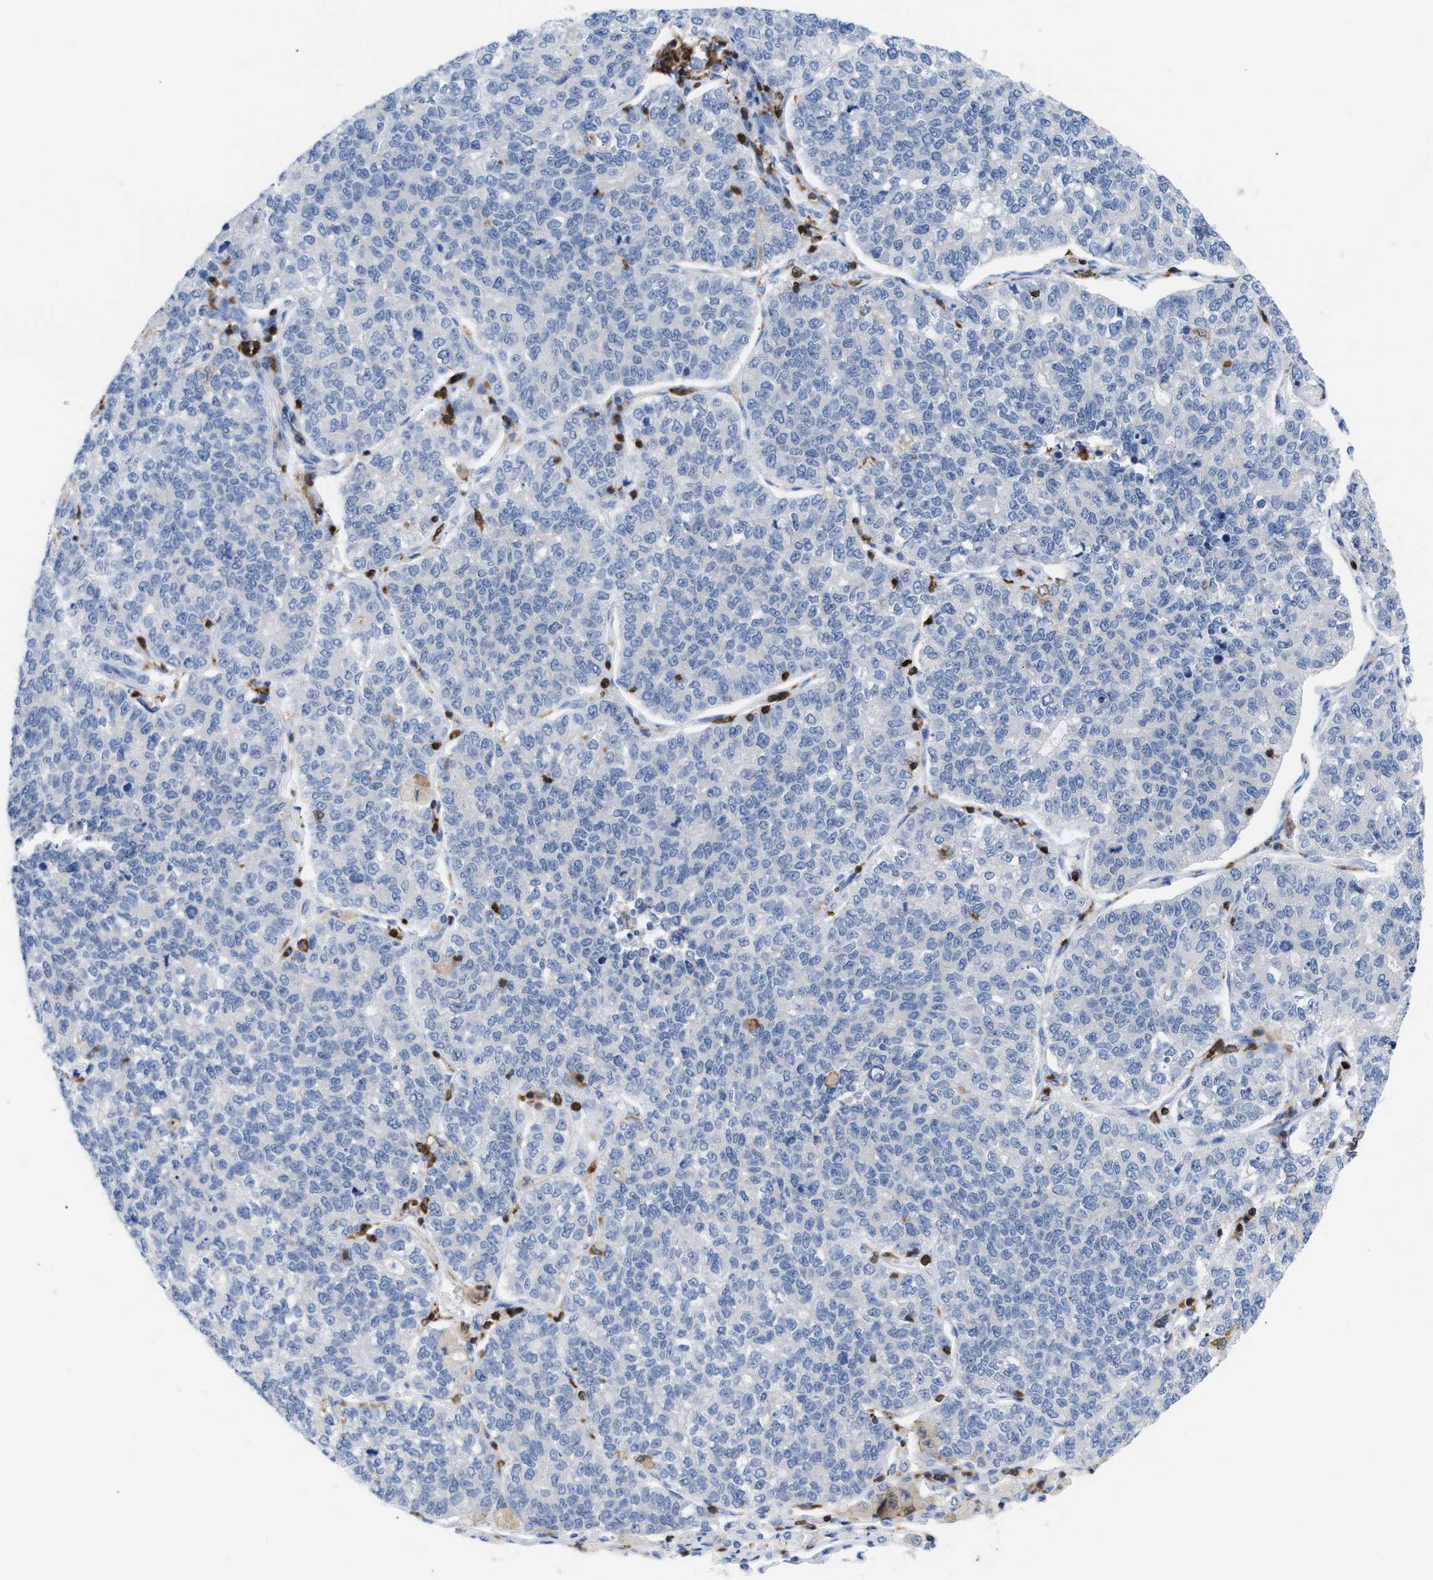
{"staining": {"intensity": "negative", "quantity": "none", "location": "none"}, "tissue": "lung cancer", "cell_type": "Tumor cells", "image_type": "cancer", "snomed": [{"axis": "morphology", "description": "Adenocarcinoma, NOS"}, {"axis": "topography", "description": "Lung"}], "caption": "Immunohistochemistry of adenocarcinoma (lung) reveals no expression in tumor cells.", "gene": "LCP1", "patient": {"sex": "male", "age": 49}}